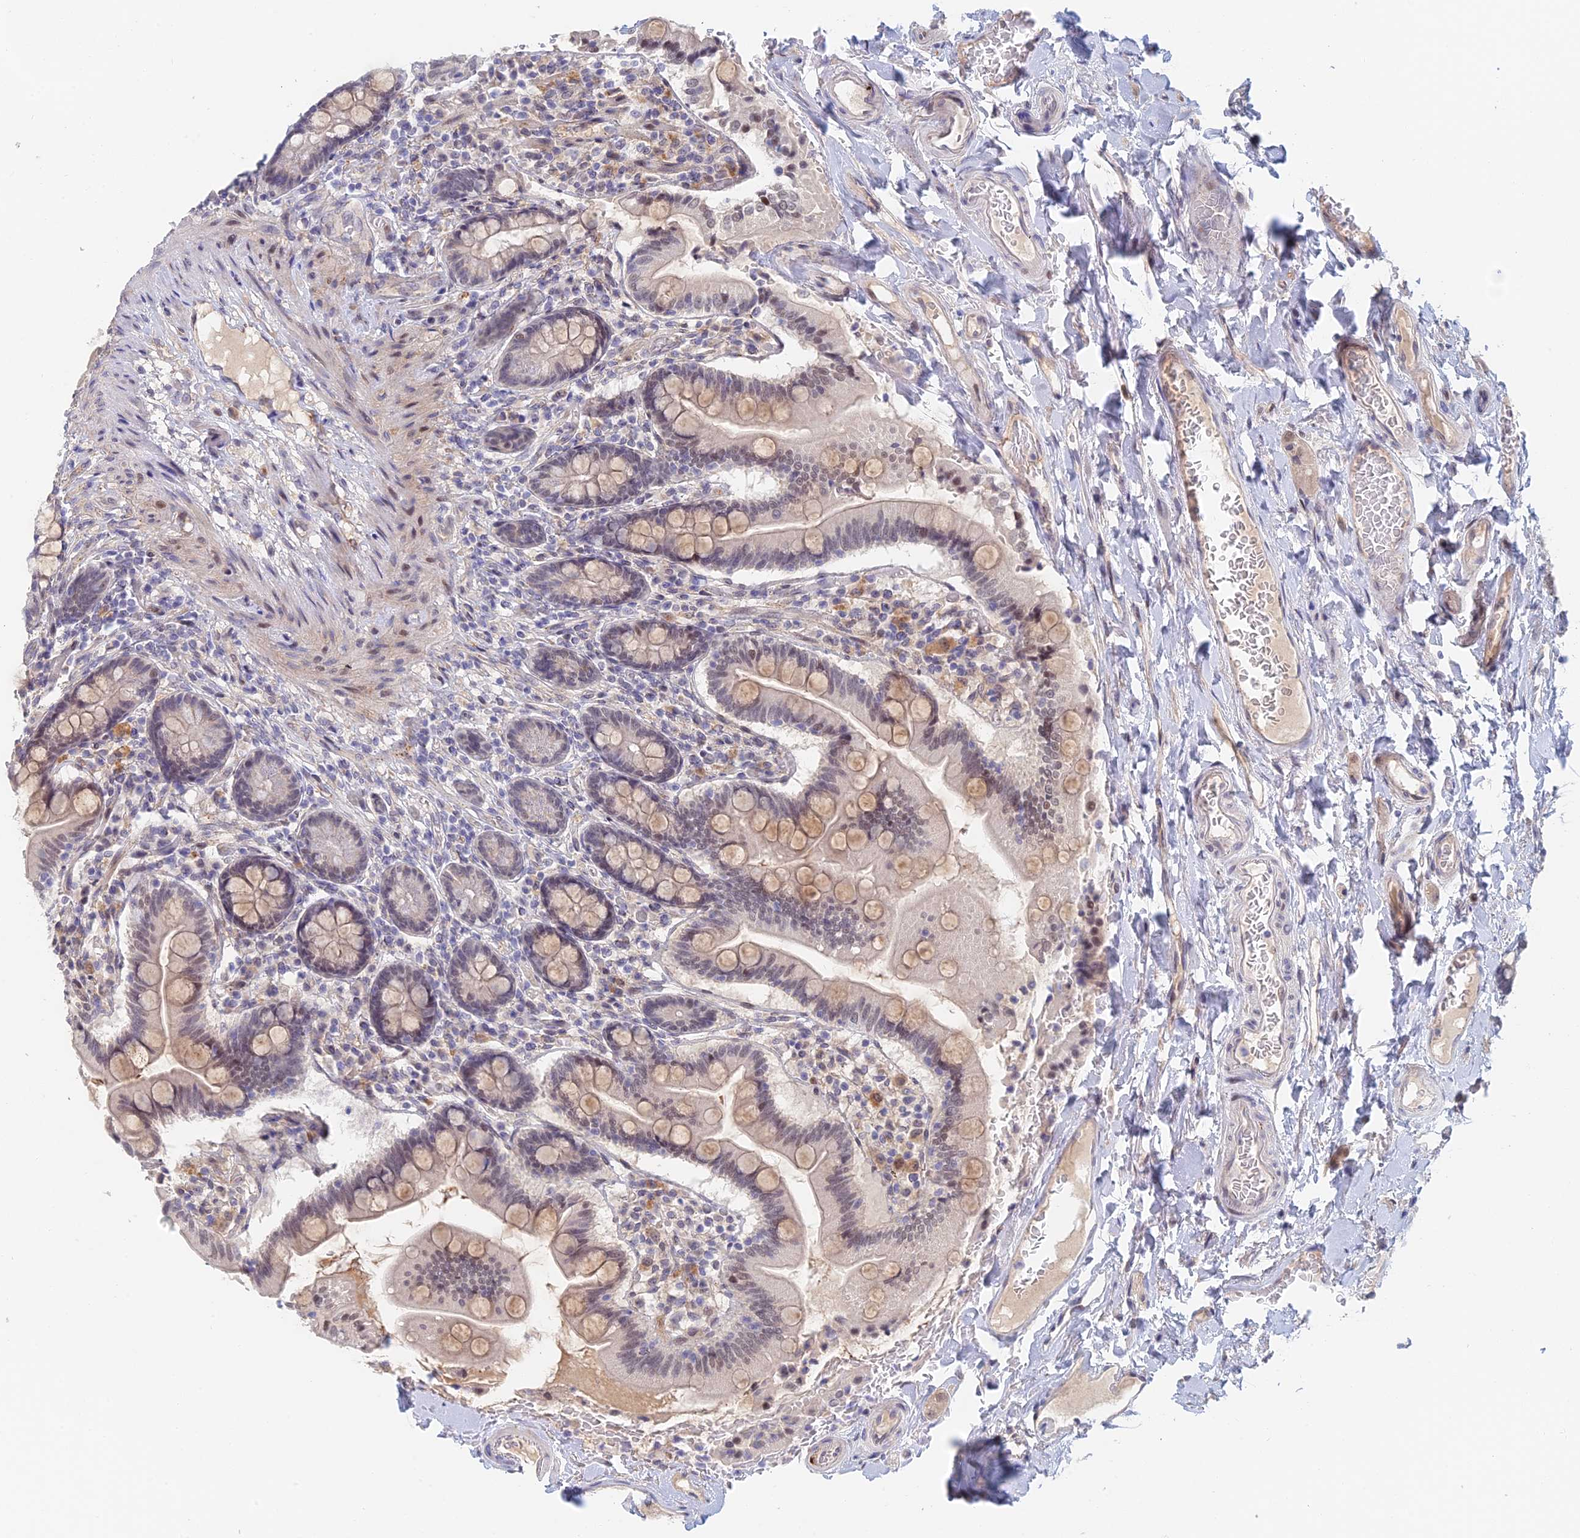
{"staining": {"intensity": "moderate", "quantity": ">75%", "location": "cytoplasmic/membranous,nuclear"}, "tissue": "small intestine", "cell_type": "Glandular cells", "image_type": "normal", "snomed": [{"axis": "morphology", "description": "Normal tissue, NOS"}, {"axis": "topography", "description": "Small intestine"}], "caption": "This photomicrograph shows immunohistochemistry staining of normal human small intestine, with medium moderate cytoplasmic/membranous,nuclear expression in approximately >75% of glandular cells.", "gene": "ZUP1", "patient": {"sex": "female", "age": 64}}